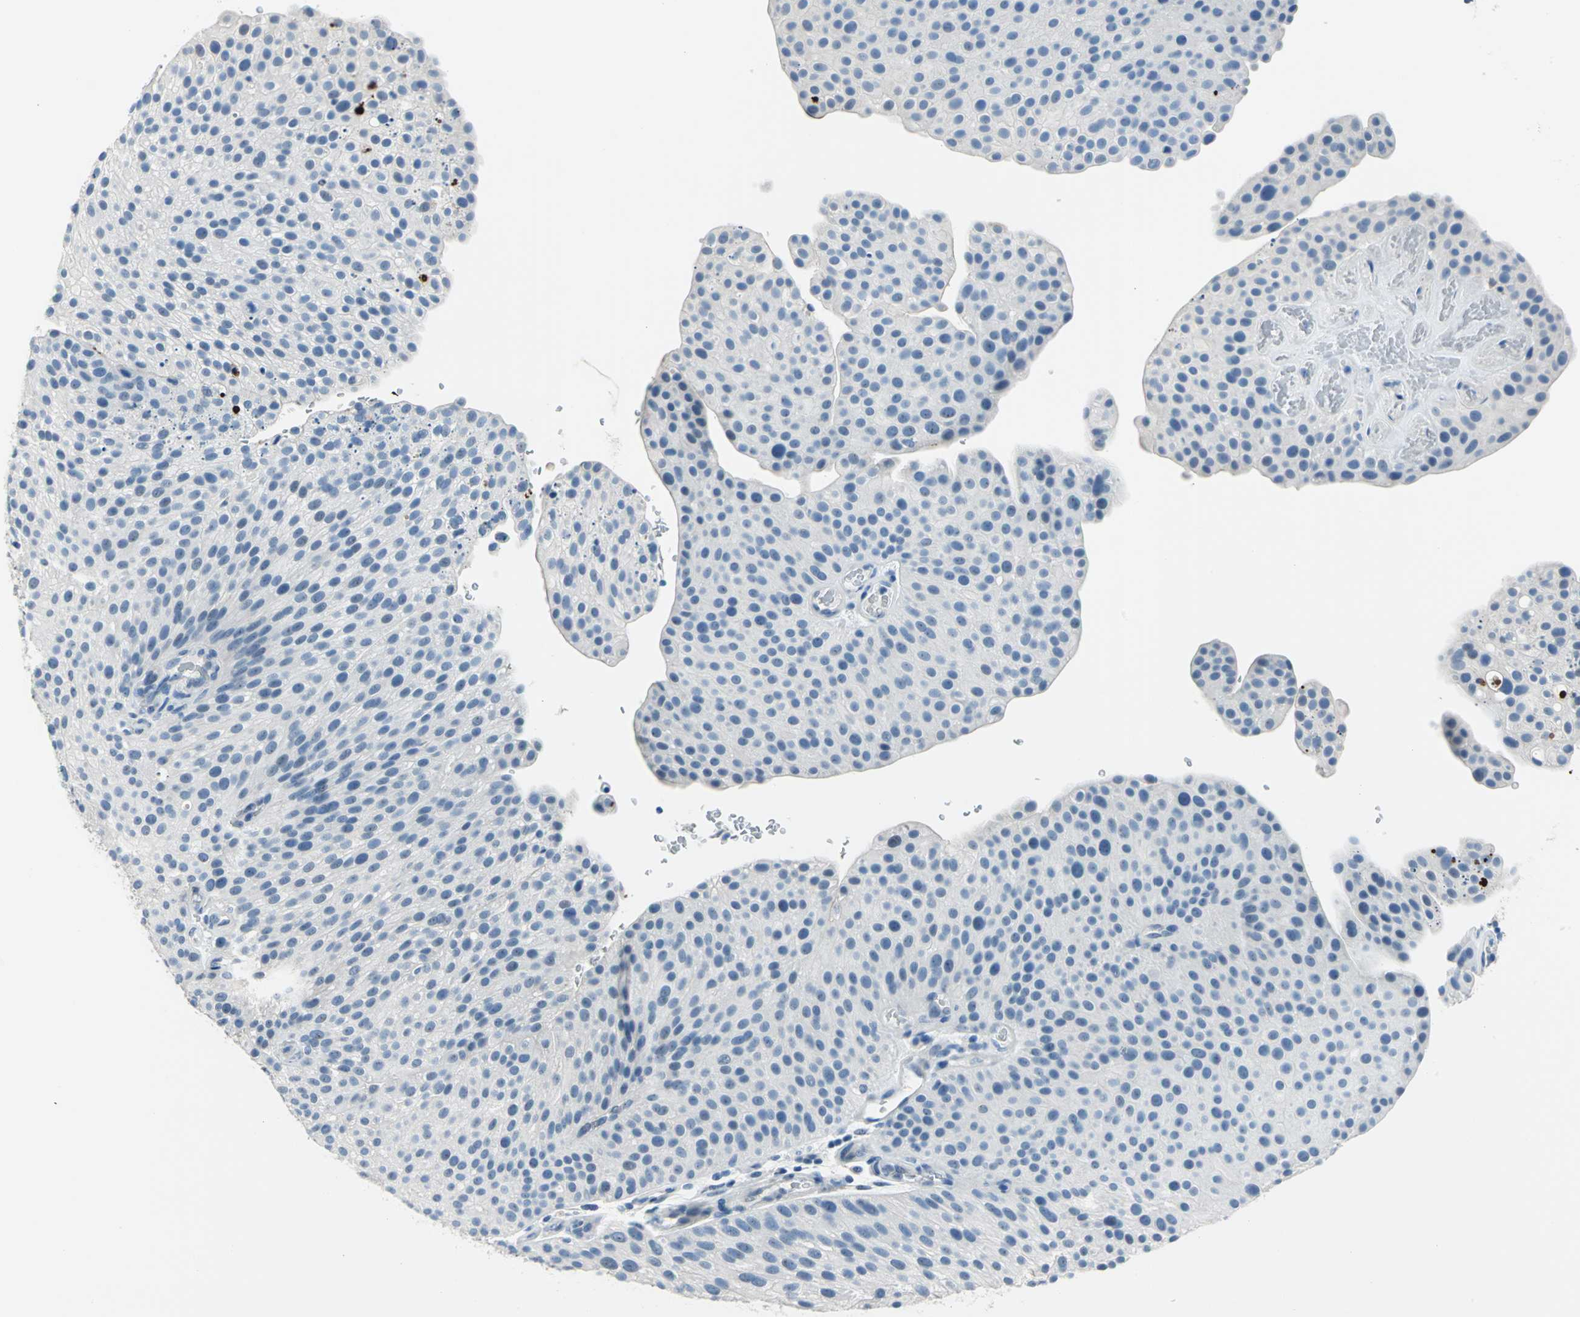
{"staining": {"intensity": "negative", "quantity": "none", "location": "none"}, "tissue": "urothelial cancer", "cell_type": "Tumor cells", "image_type": "cancer", "snomed": [{"axis": "morphology", "description": "Urothelial carcinoma, Low grade"}, {"axis": "topography", "description": "Smooth muscle"}, {"axis": "topography", "description": "Urinary bladder"}], "caption": "Immunohistochemical staining of human low-grade urothelial carcinoma shows no significant staining in tumor cells.", "gene": "MUC4", "patient": {"sex": "male", "age": 60}}